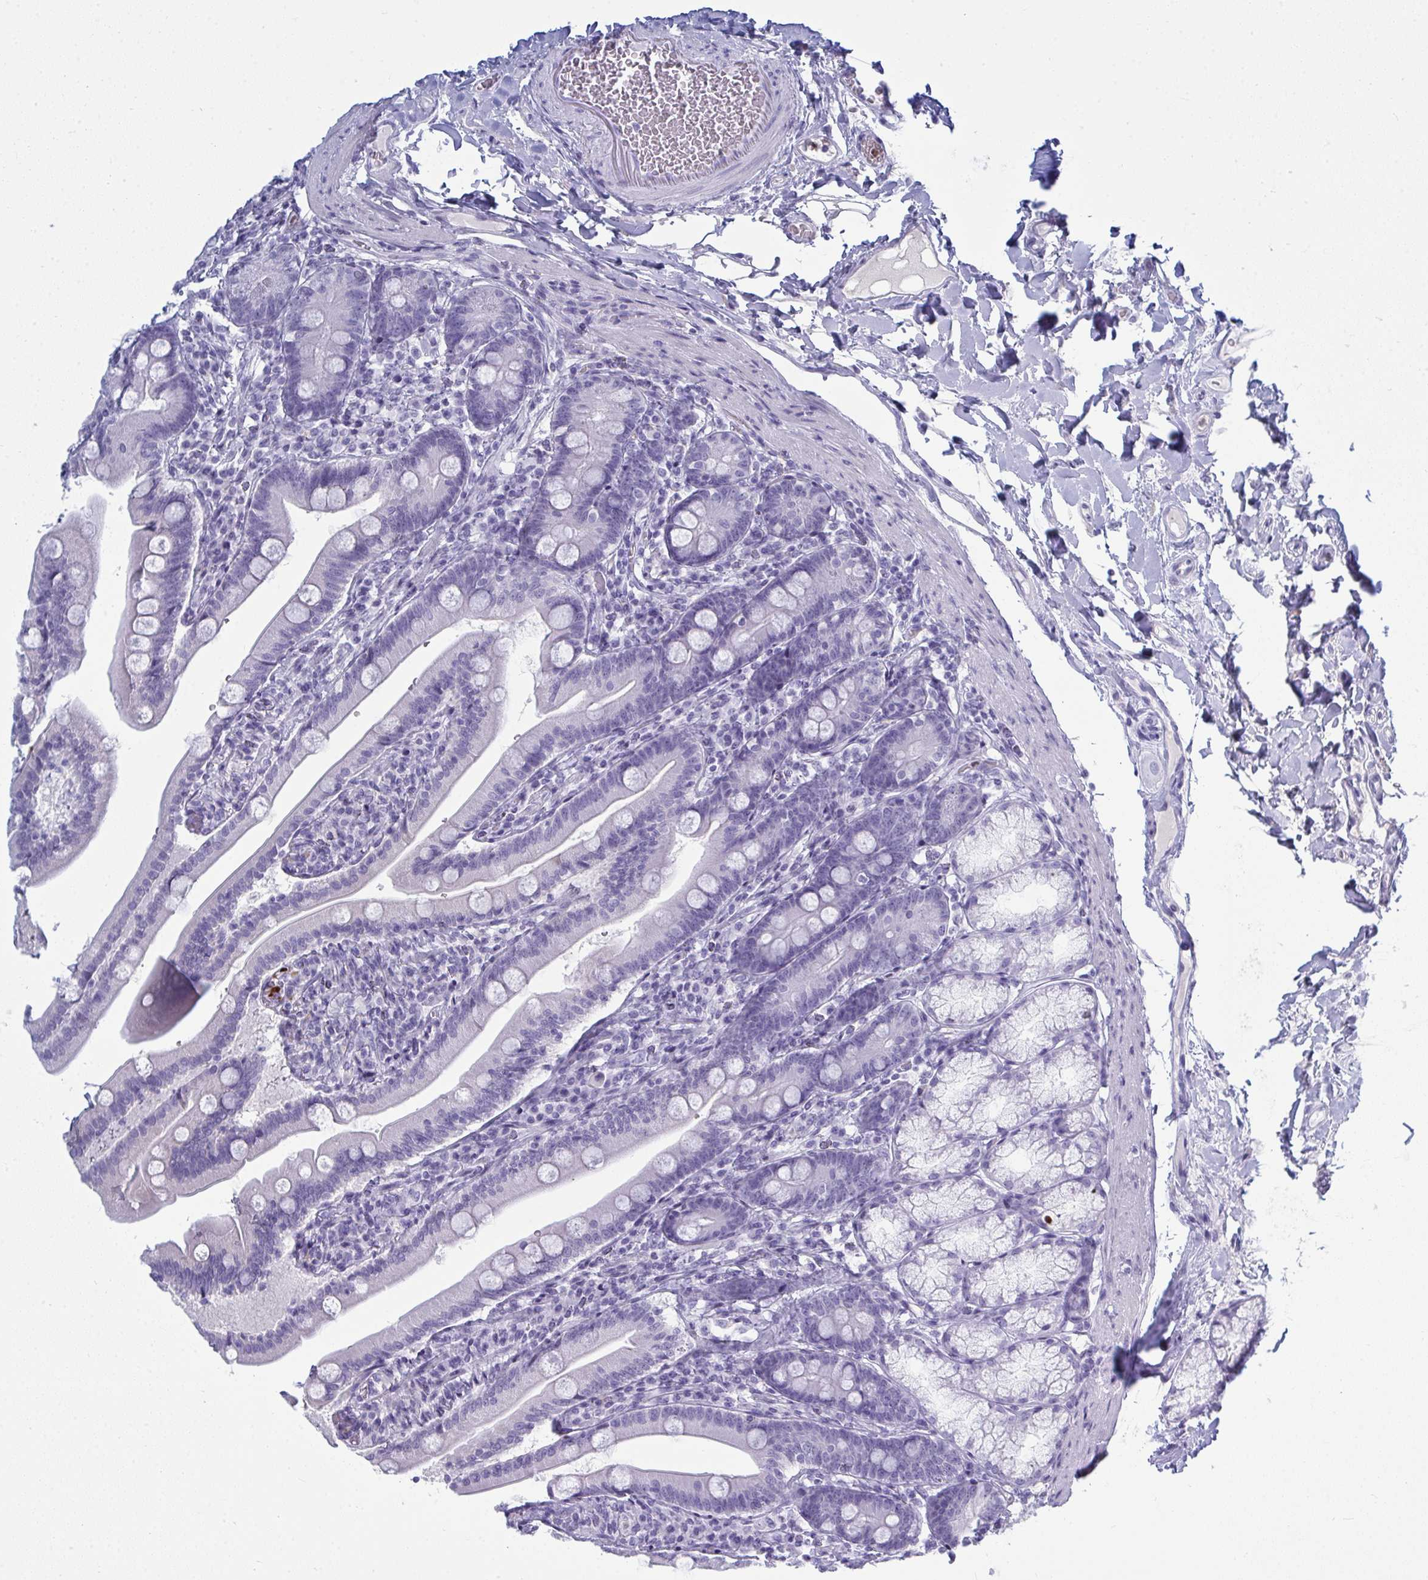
{"staining": {"intensity": "negative", "quantity": "none", "location": "none"}, "tissue": "duodenum", "cell_type": "Glandular cells", "image_type": "normal", "snomed": [{"axis": "morphology", "description": "Normal tissue, NOS"}, {"axis": "topography", "description": "Duodenum"}], "caption": "A high-resolution image shows immunohistochemistry staining of unremarkable duodenum, which reveals no significant expression in glandular cells. (DAB IHC visualized using brightfield microscopy, high magnification).", "gene": "SERPINB10", "patient": {"sex": "female", "age": 67}}